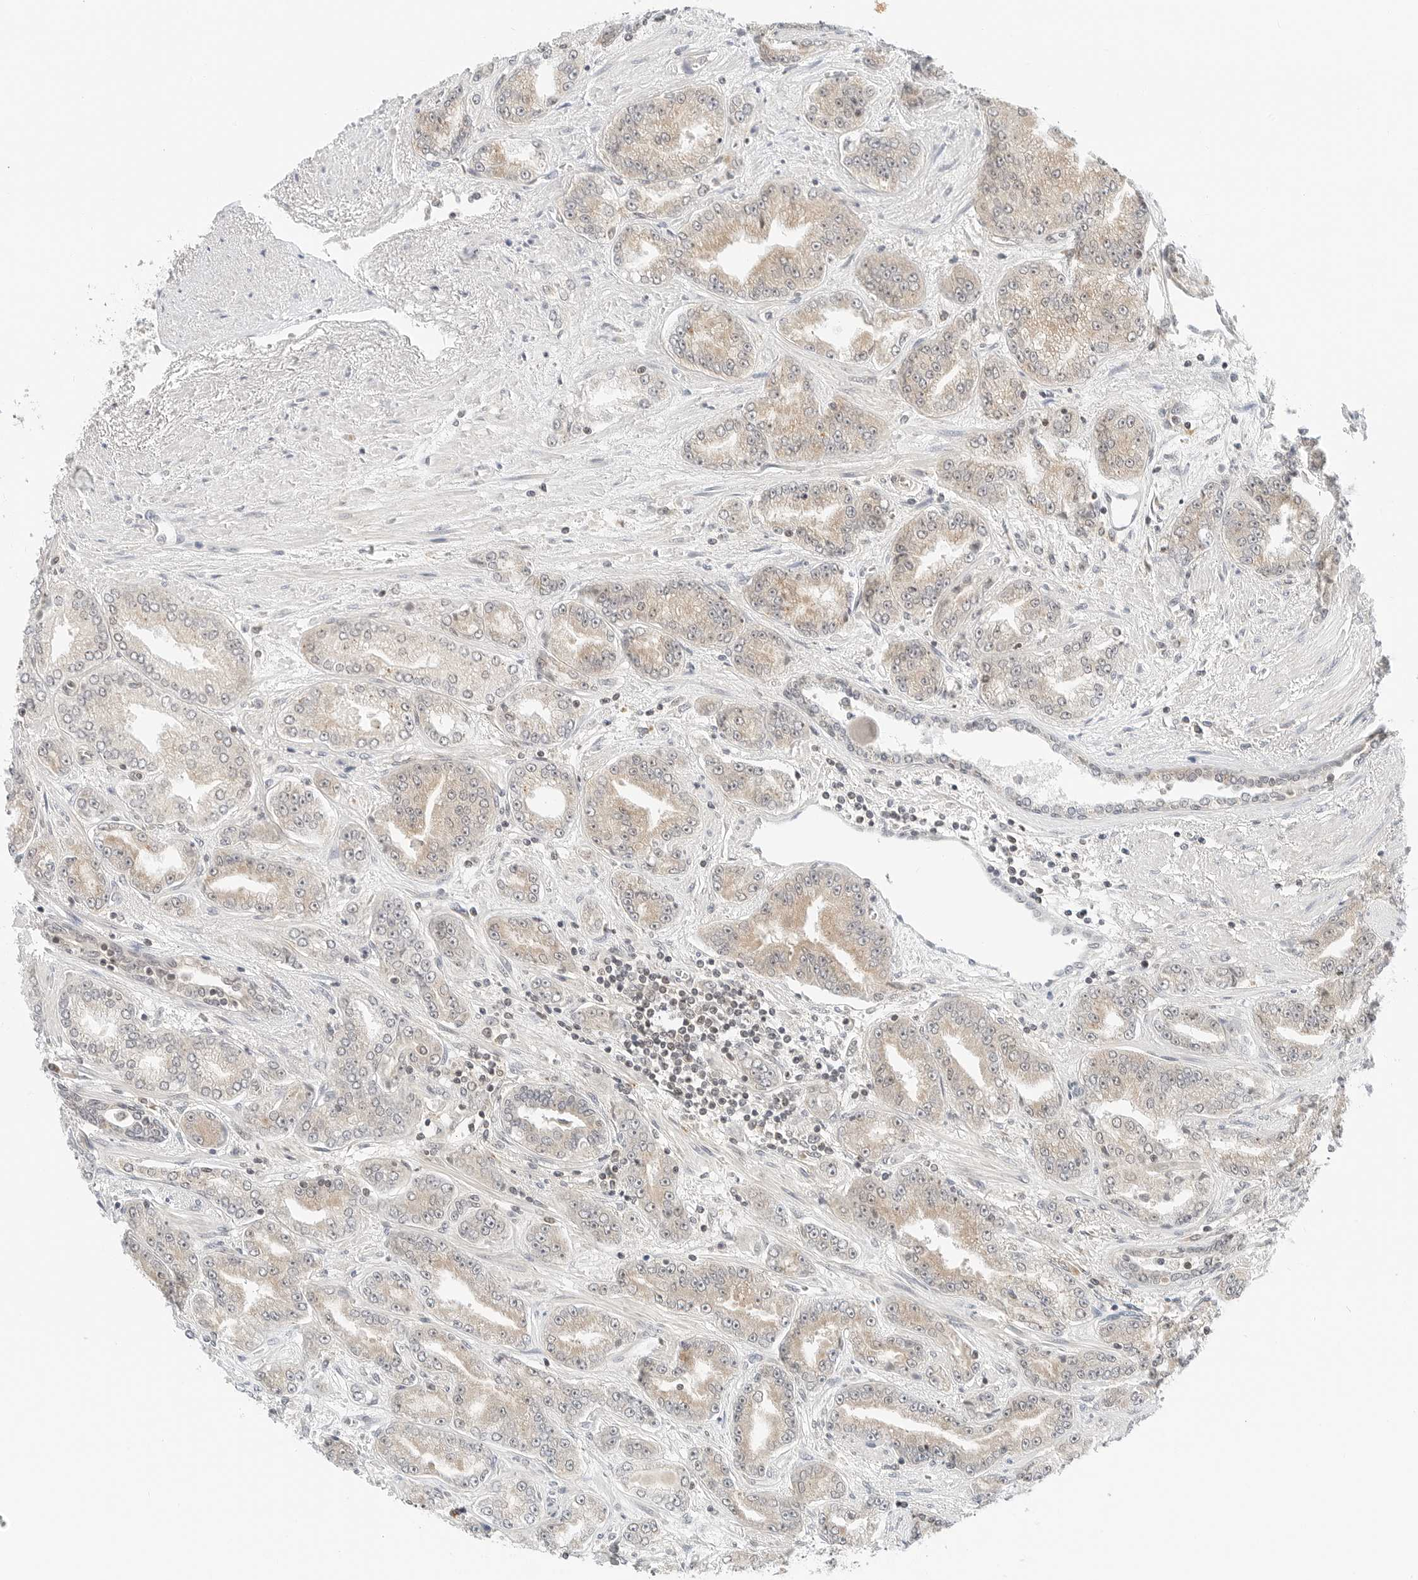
{"staining": {"intensity": "weak", "quantity": "<25%", "location": "cytoplasmic/membranous"}, "tissue": "prostate cancer", "cell_type": "Tumor cells", "image_type": "cancer", "snomed": [{"axis": "morphology", "description": "Adenocarcinoma, High grade"}, {"axis": "topography", "description": "Prostate"}], "caption": "Prostate cancer (high-grade adenocarcinoma) stained for a protein using immunohistochemistry (IHC) demonstrates no expression tumor cells.", "gene": "IQCC", "patient": {"sex": "male", "age": 71}}